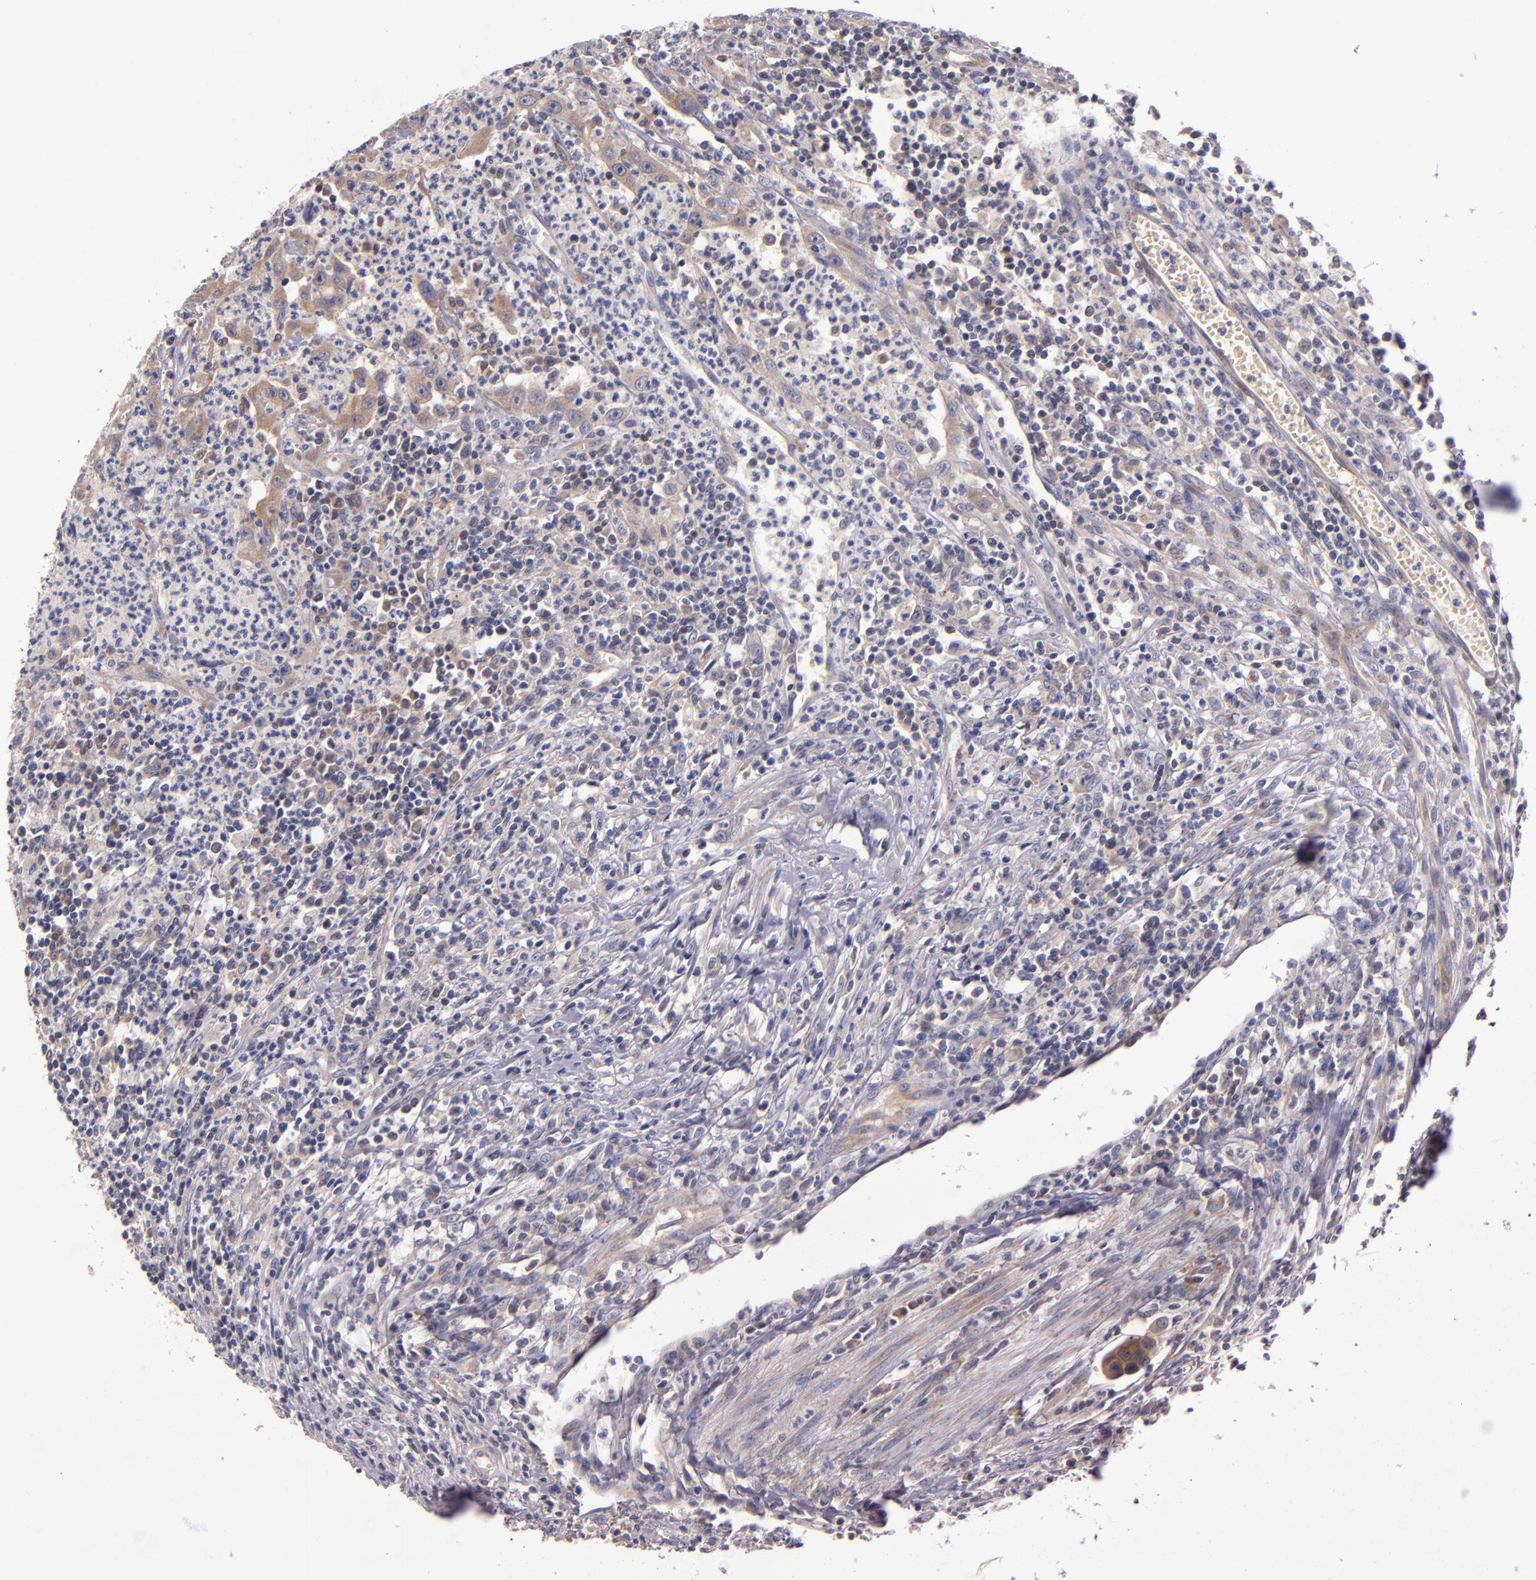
{"staining": {"intensity": "moderate", "quantity": ">75%", "location": "cytoplasmic/membranous"}, "tissue": "urothelial cancer", "cell_type": "Tumor cells", "image_type": "cancer", "snomed": [{"axis": "morphology", "description": "Urothelial carcinoma, High grade"}, {"axis": "topography", "description": "Urinary bladder"}], "caption": "Moderate cytoplasmic/membranous staining is identified in approximately >75% of tumor cells in urothelial cancer.", "gene": "EIF4ENIF1", "patient": {"sex": "male", "age": 66}}